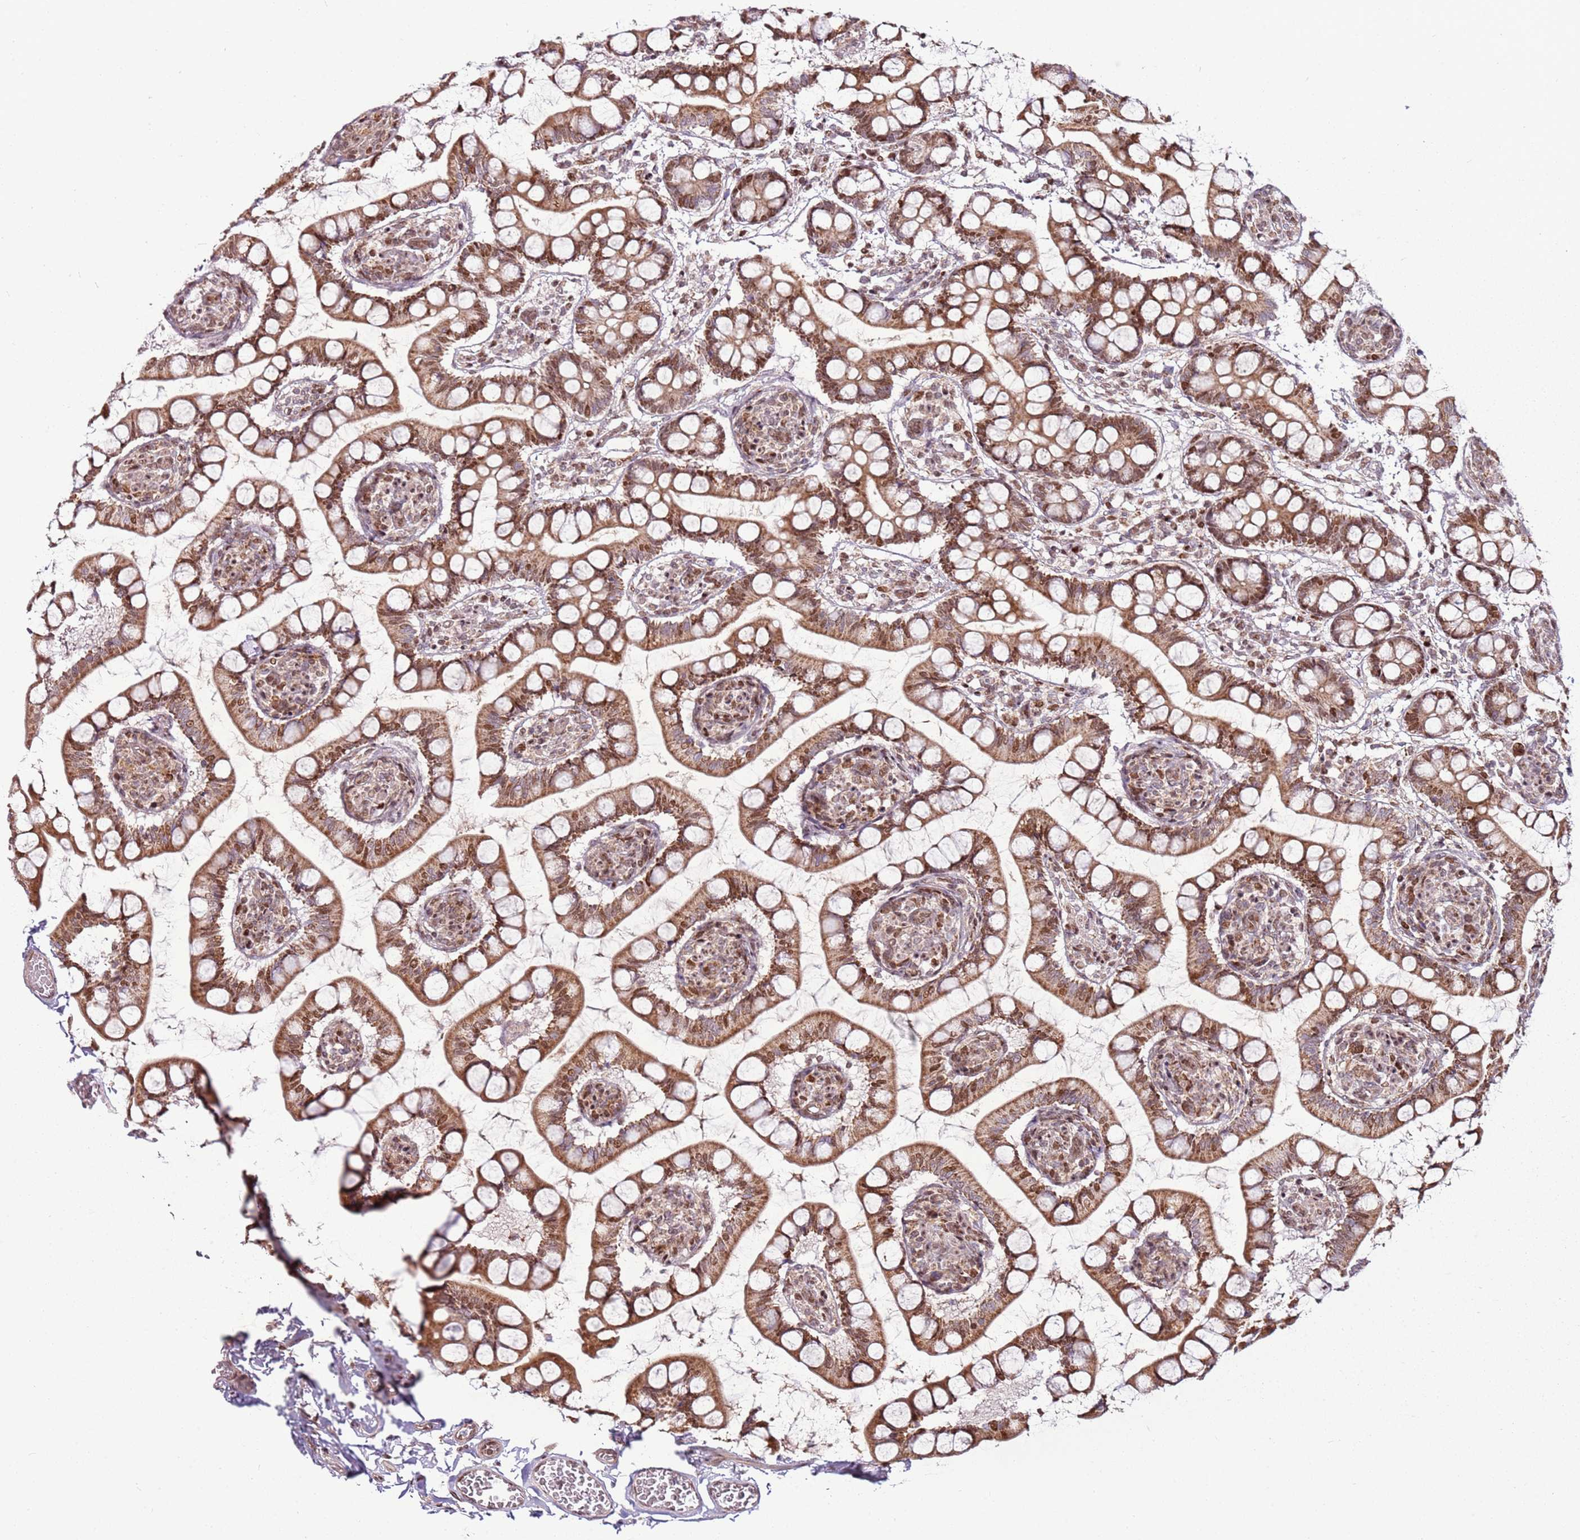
{"staining": {"intensity": "moderate", "quantity": ">75%", "location": "cytoplasmic/membranous,nuclear"}, "tissue": "small intestine", "cell_type": "Glandular cells", "image_type": "normal", "snomed": [{"axis": "morphology", "description": "Normal tissue, NOS"}, {"axis": "topography", "description": "Small intestine"}], "caption": "Immunohistochemistry image of unremarkable human small intestine stained for a protein (brown), which shows medium levels of moderate cytoplasmic/membranous,nuclear positivity in approximately >75% of glandular cells.", "gene": "PCTP", "patient": {"sex": "male", "age": 52}}